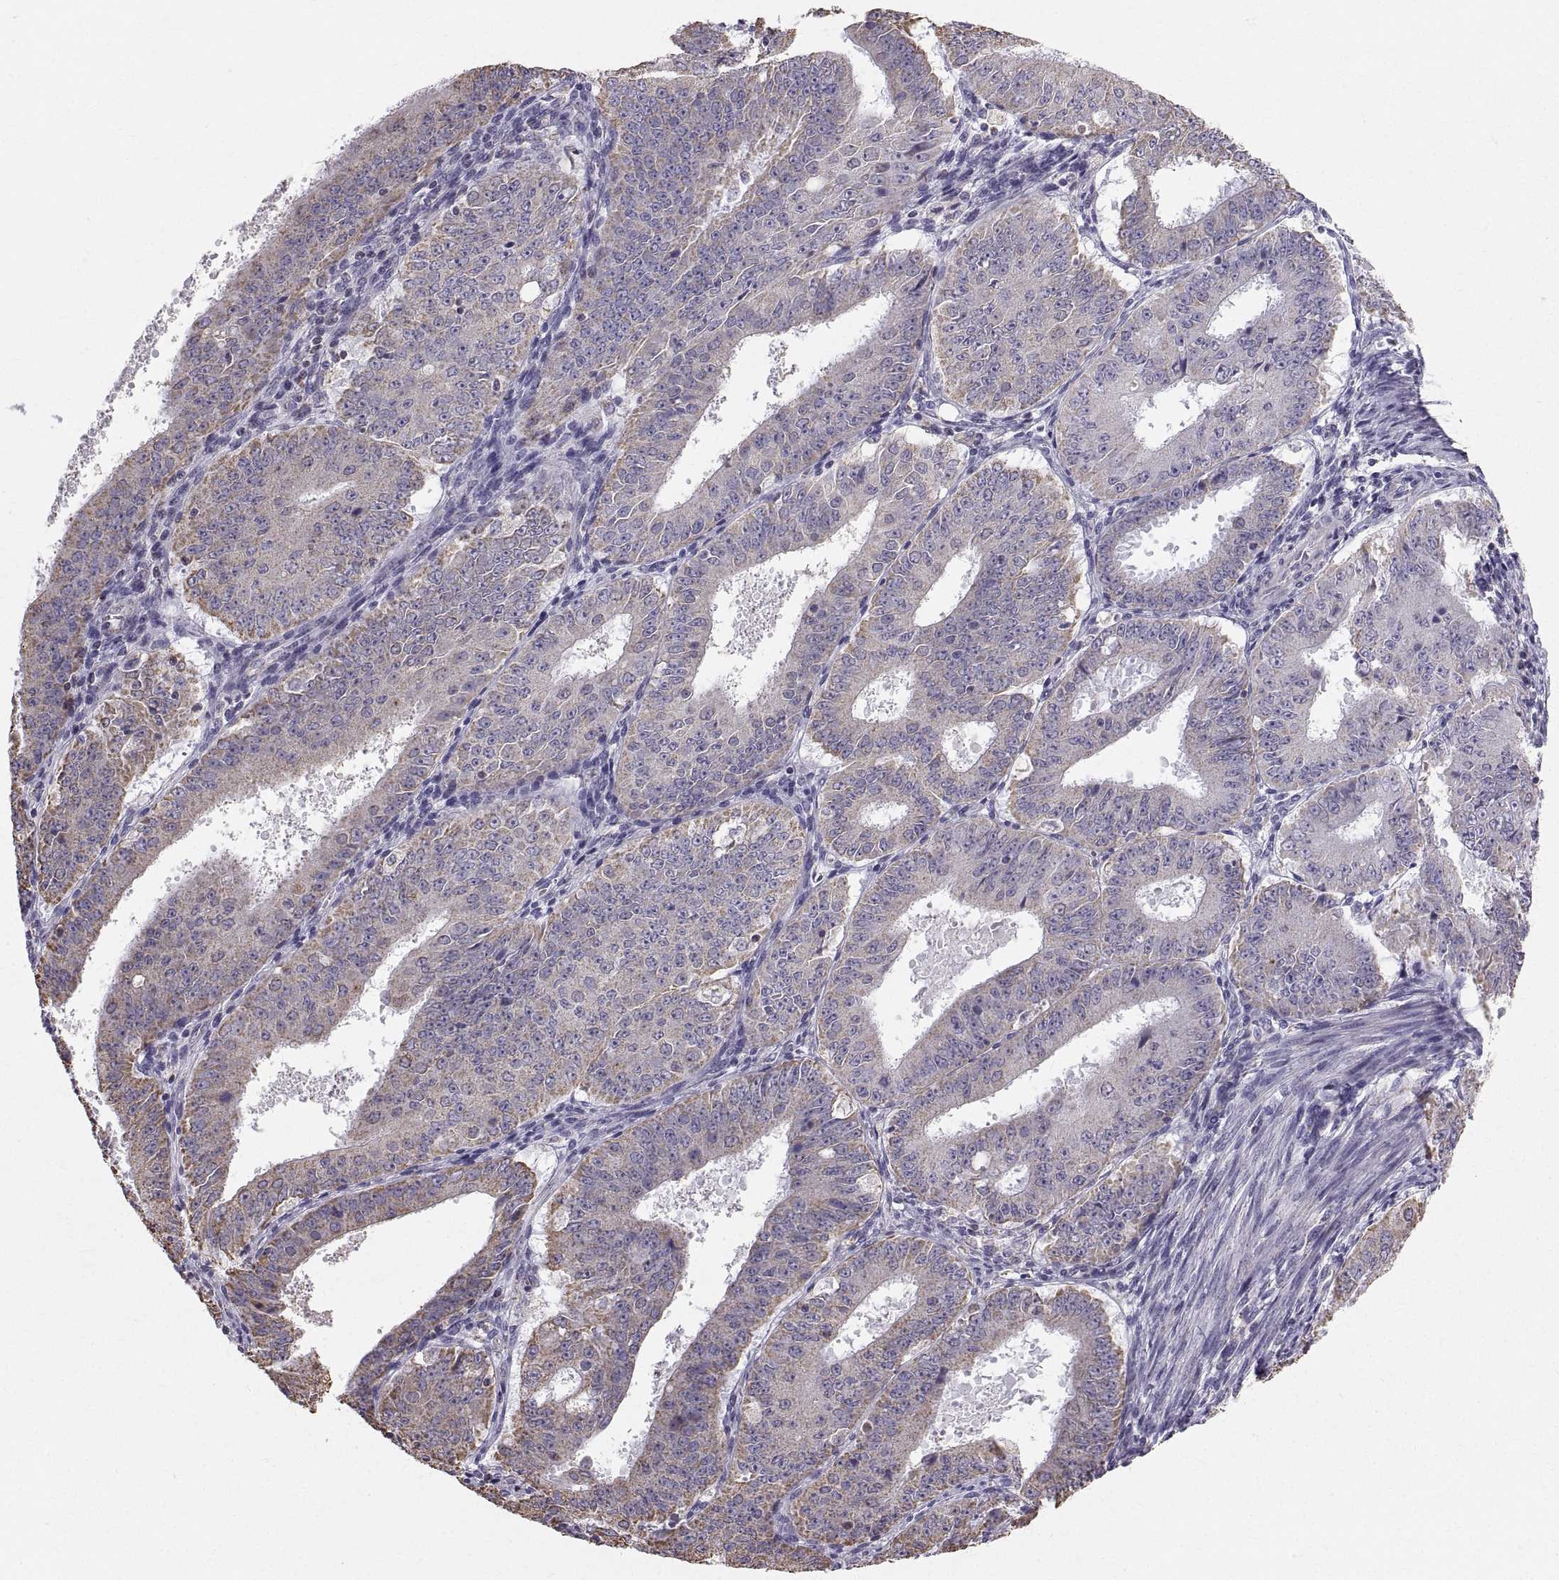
{"staining": {"intensity": "moderate", "quantity": "<25%", "location": "cytoplasmic/membranous"}, "tissue": "ovarian cancer", "cell_type": "Tumor cells", "image_type": "cancer", "snomed": [{"axis": "morphology", "description": "Carcinoma, endometroid"}, {"axis": "topography", "description": "Ovary"}], "caption": "This is a photomicrograph of immunohistochemistry (IHC) staining of ovarian endometroid carcinoma, which shows moderate expression in the cytoplasmic/membranous of tumor cells.", "gene": "STMND1", "patient": {"sex": "female", "age": 42}}